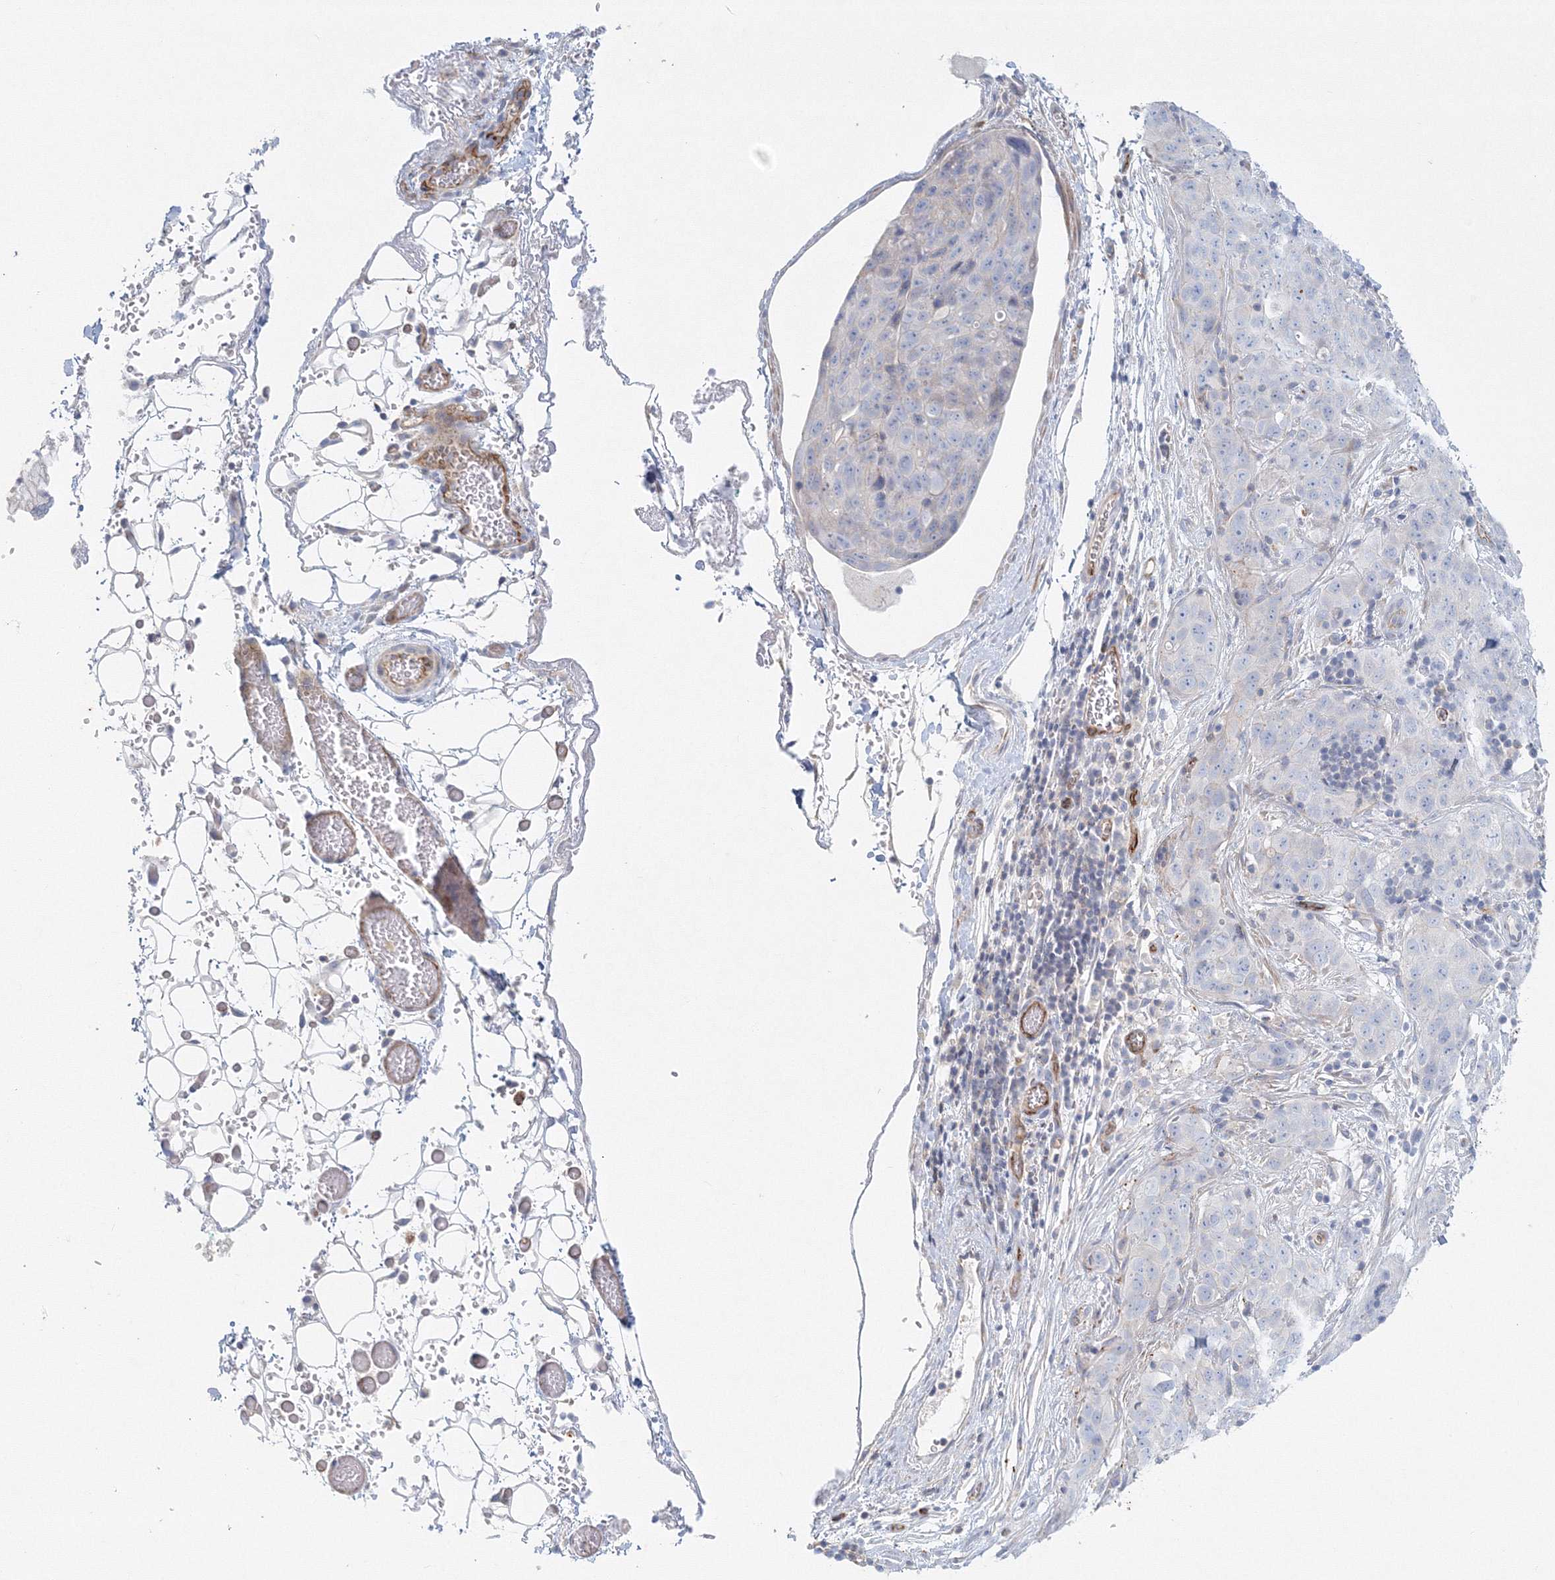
{"staining": {"intensity": "negative", "quantity": "none", "location": "none"}, "tissue": "stomach cancer", "cell_type": "Tumor cells", "image_type": "cancer", "snomed": [{"axis": "morphology", "description": "Normal tissue, NOS"}, {"axis": "morphology", "description": "Adenocarcinoma, NOS"}, {"axis": "topography", "description": "Lymph node"}, {"axis": "topography", "description": "Stomach"}], "caption": "IHC of stomach cancer (adenocarcinoma) shows no staining in tumor cells.", "gene": "DNAH1", "patient": {"sex": "male", "age": 48}}